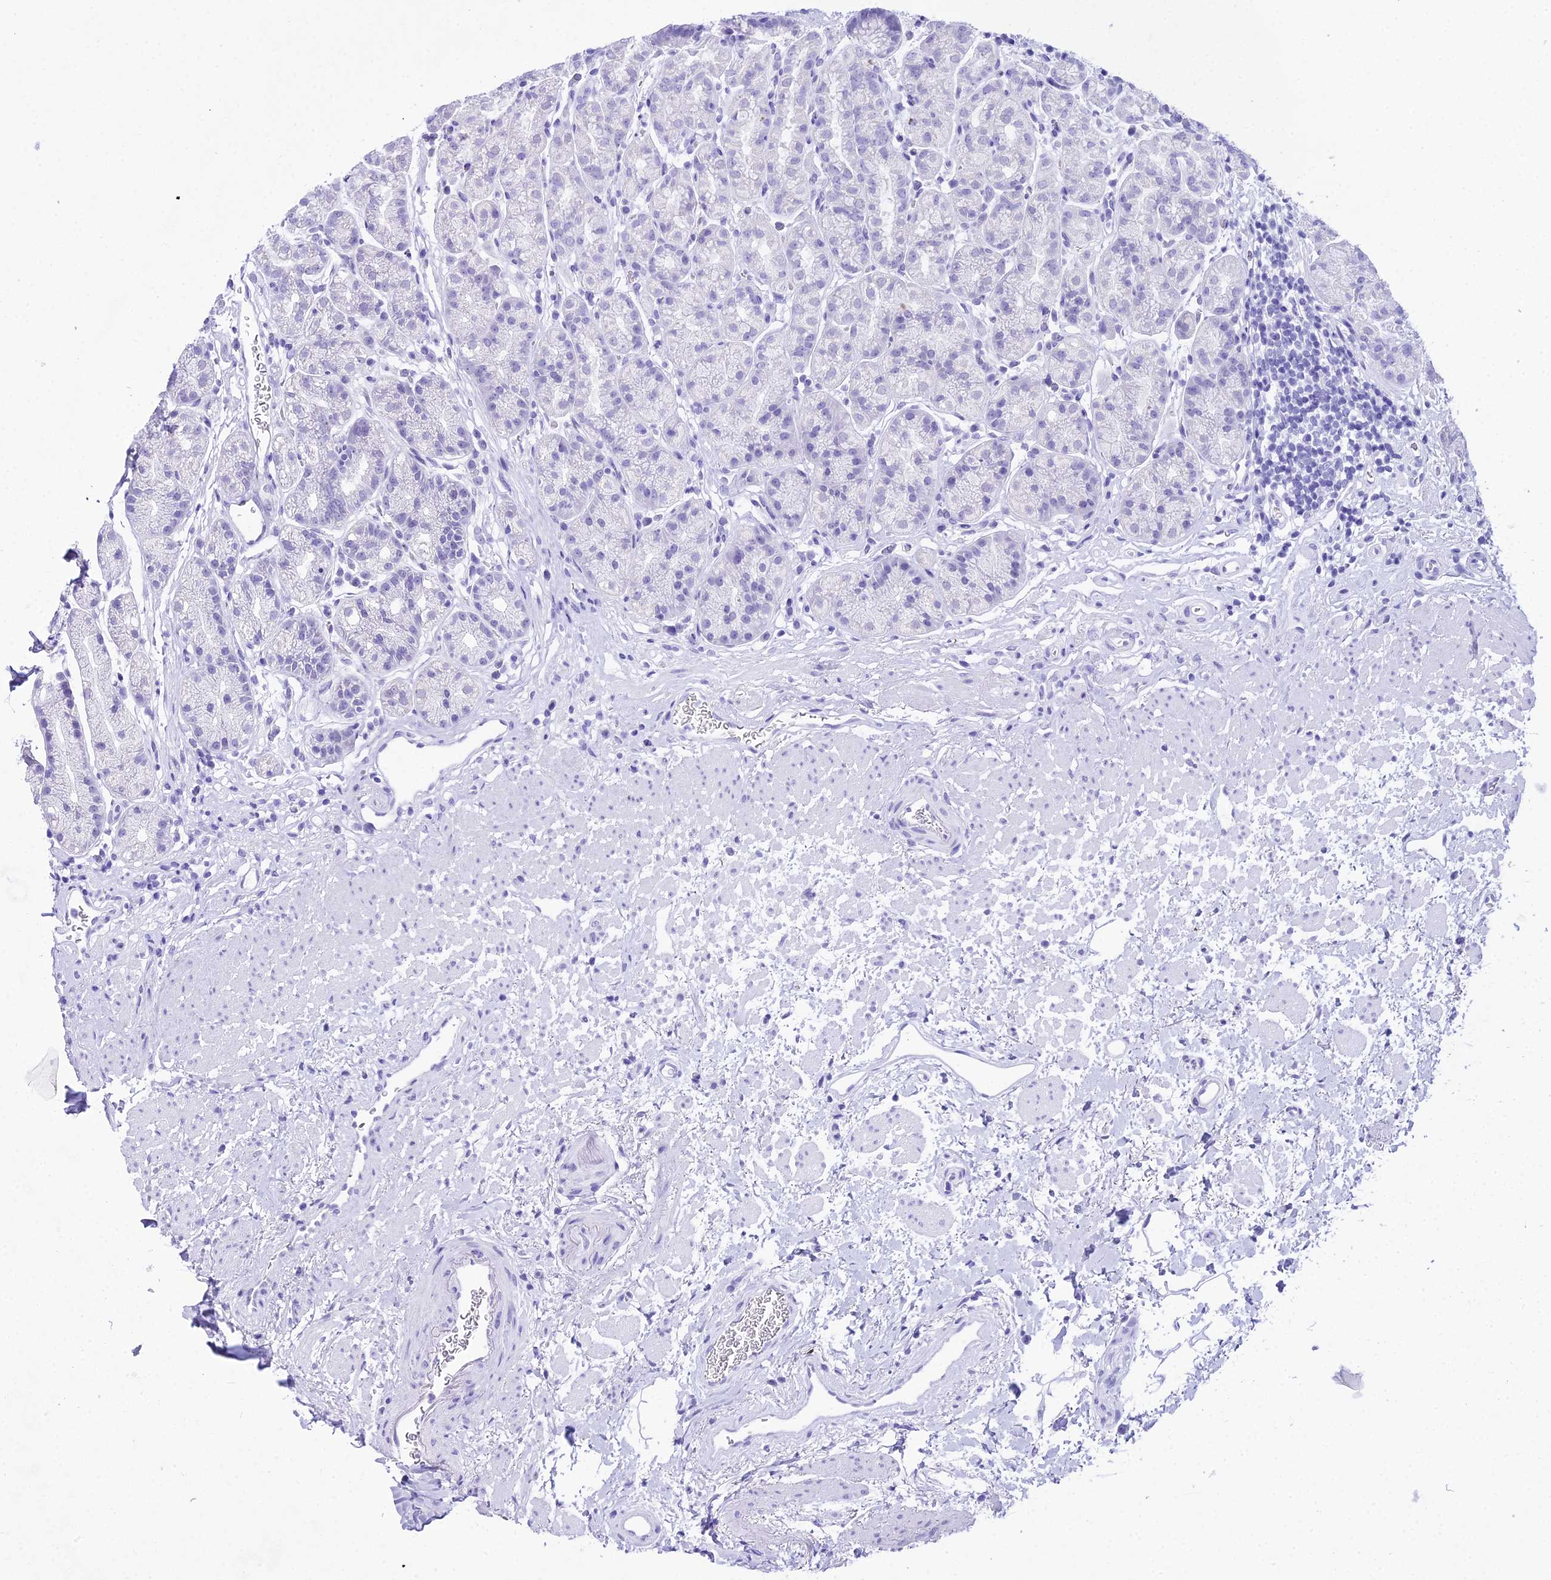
{"staining": {"intensity": "negative", "quantity": "none", "location": "none"}, "tissue": "stomach", "cell_type": "Glandular cells", "image_type": "normal", "snomed": [{"axis": "morphology", "description": "Normal tissue, NOS"}, {"axis": "topography", "description": "Stomach"}], "caption": "High magnification brightfield microscopy of normal stomach stained with DAB (3,3'-diaminobenzidine) (brown) and counterstained with hematoxylin (blue): glandular cells show no significant positivity.", "gene": "RNPS1", "patient": {"sex": "male", "age": 63}}